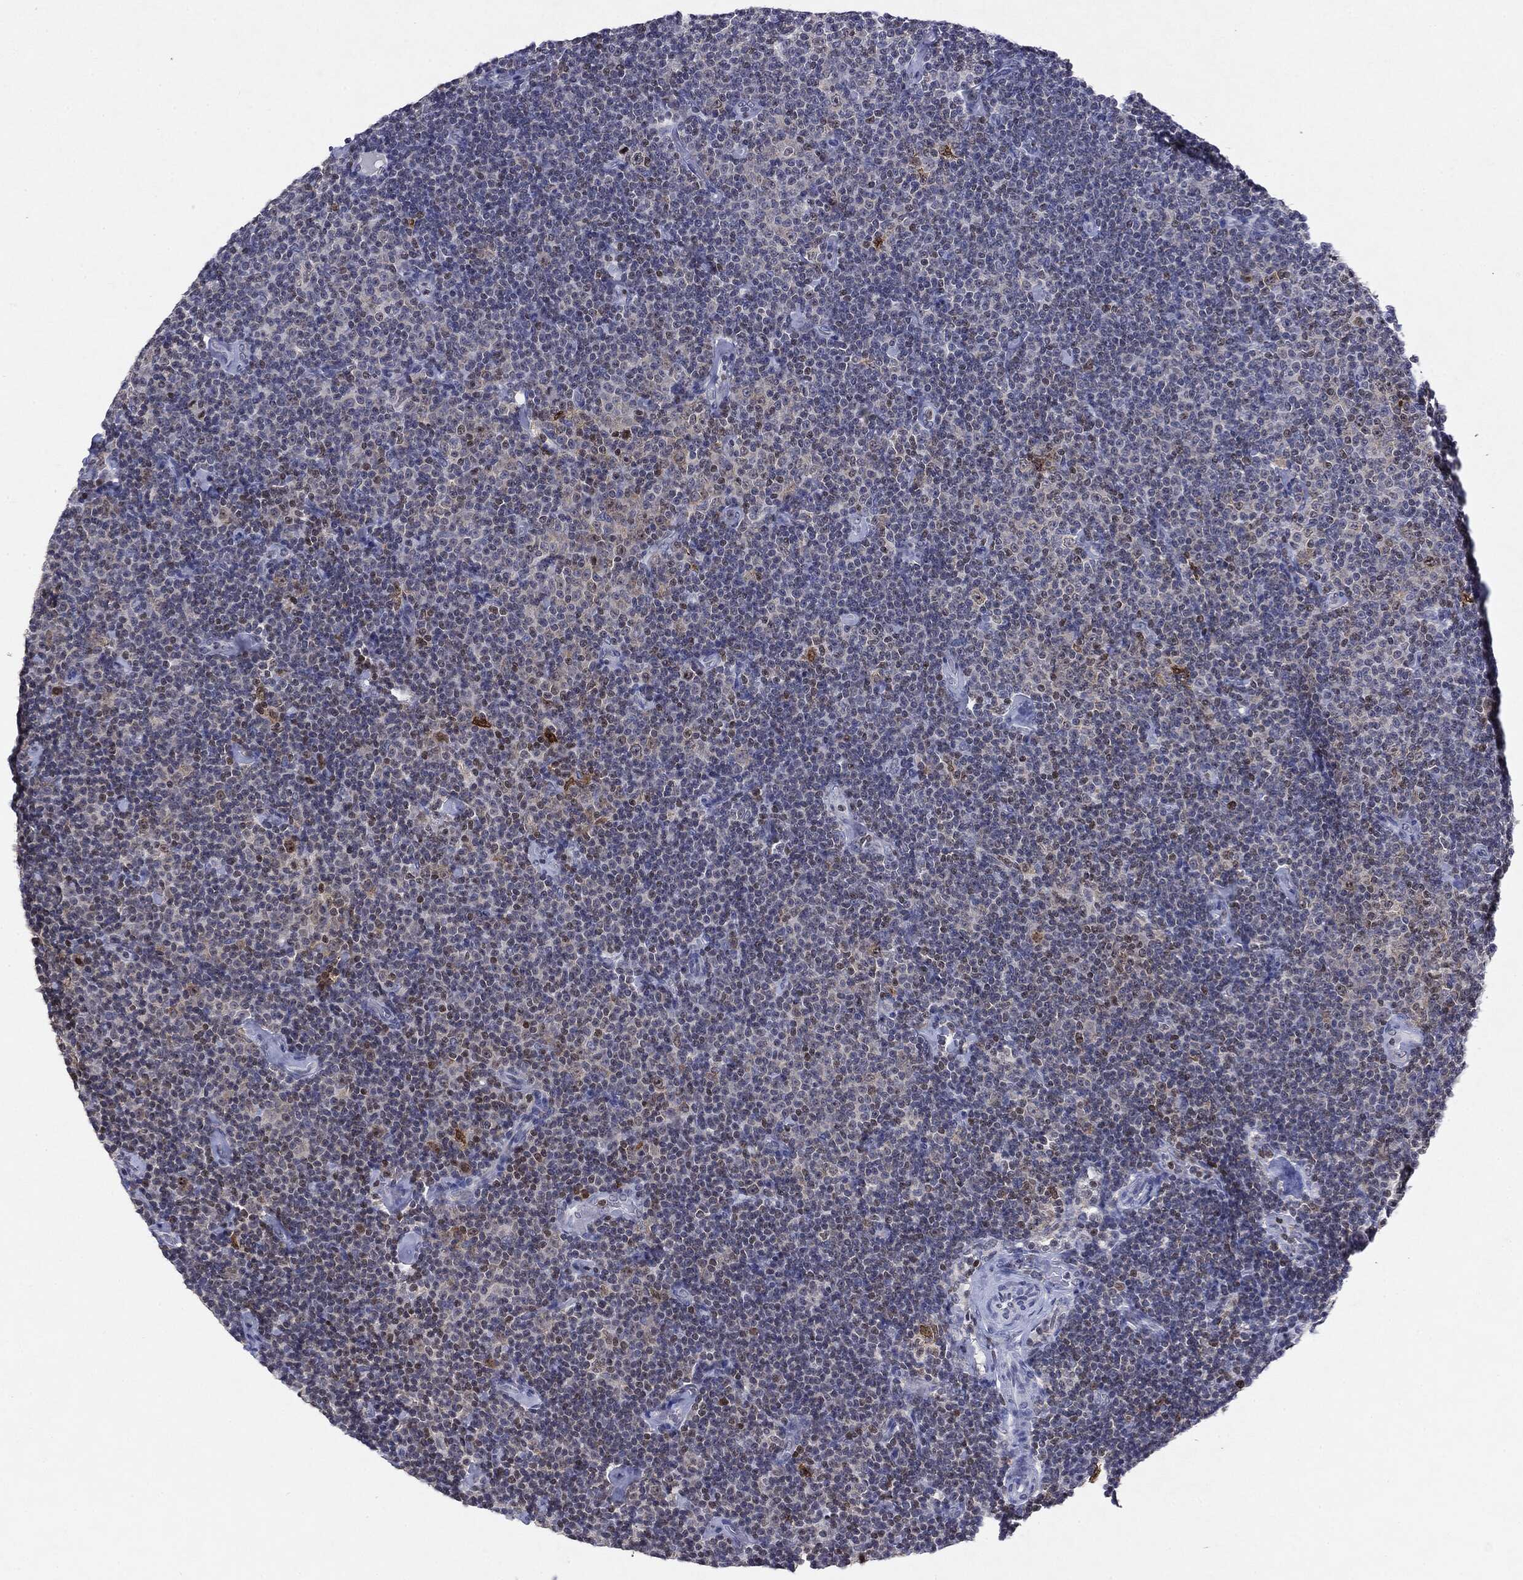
{"staining": {"intensity": "weak", "quantity": "<25%", "location": "nuclear"}, "tissue": "lymphoma", "cell_type": "Tumor cells", "image_type": "cancer", "snomed": [{"axis": "morphology", "description": "Malignant lymphoma, non-Hodgkin's type, Low grade"}, {"axis": "topography", "description": "Lymph node"}], "caption": "IHC histopathology image of lymphoma stained for a protein (brown), which exhibits no positivity in tumor cells.", "gene": "KIF2C", "patient": {"sex": "male", "age": 81}}